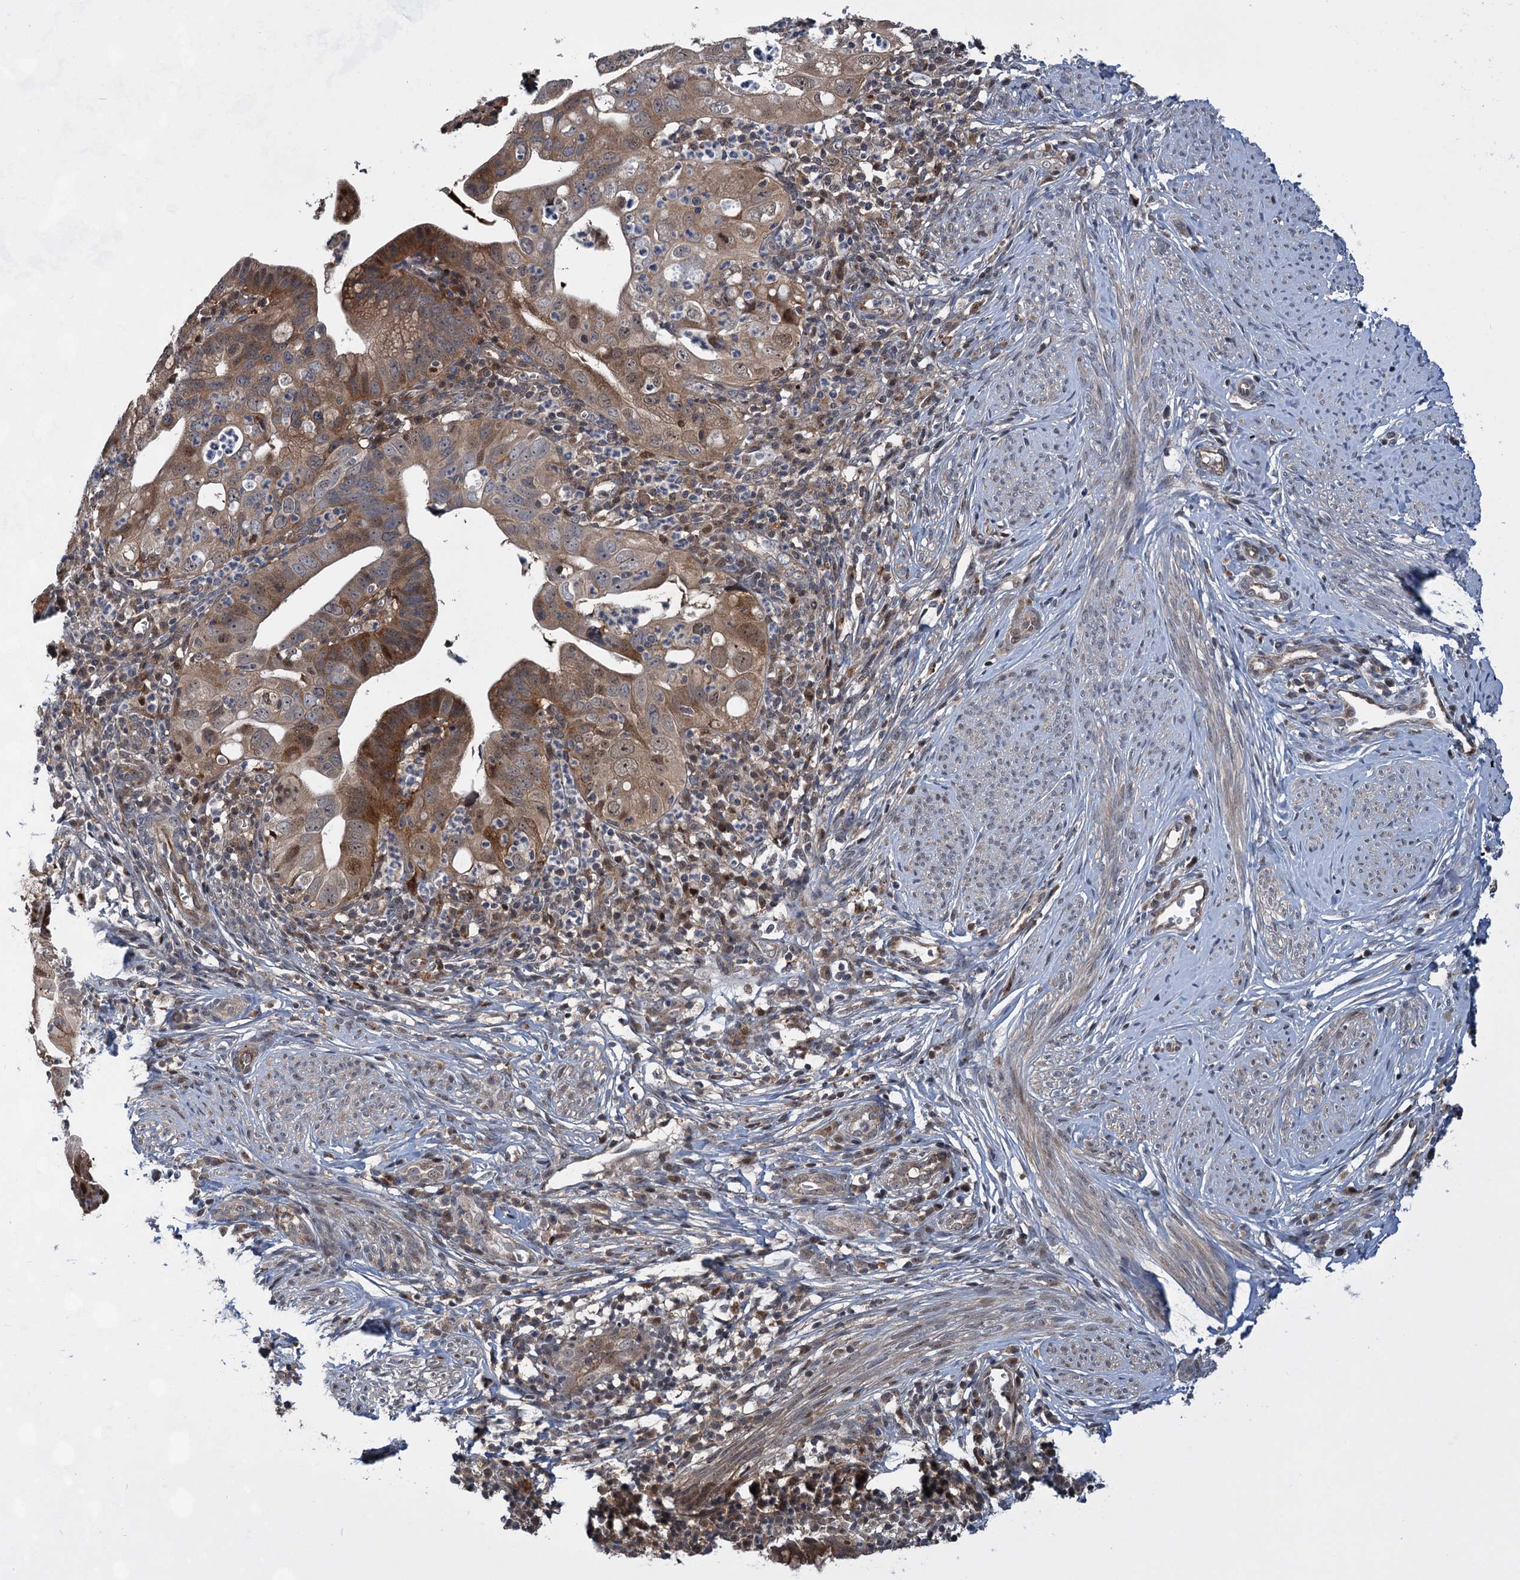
{"staining": {"intensity": "moderate", "quantity": "25%-75%", "location": "cytoplasmic/membranous,nuclear"}, "tissue": "cervical cancer", "cell_type": "Tumor cells", "image_type": "cancer", "snomed": [{"axis": "morphology", "description": "Adenocarcinoma, NOS"}, {"axis": "topography", "description": "Cervix"}], "caption": "A brown stain shows moderate cytoplasmic/membranous and nuclear expression of a protein in adenocarcinoma (cervical) tumor cells. The staining was performed using DAB, with brown indicating positive protein expression. Nuclei are stained blue with hematoxylin.", "gene": "GPBP1", "patient": {"sex": "female", "age": 36}}